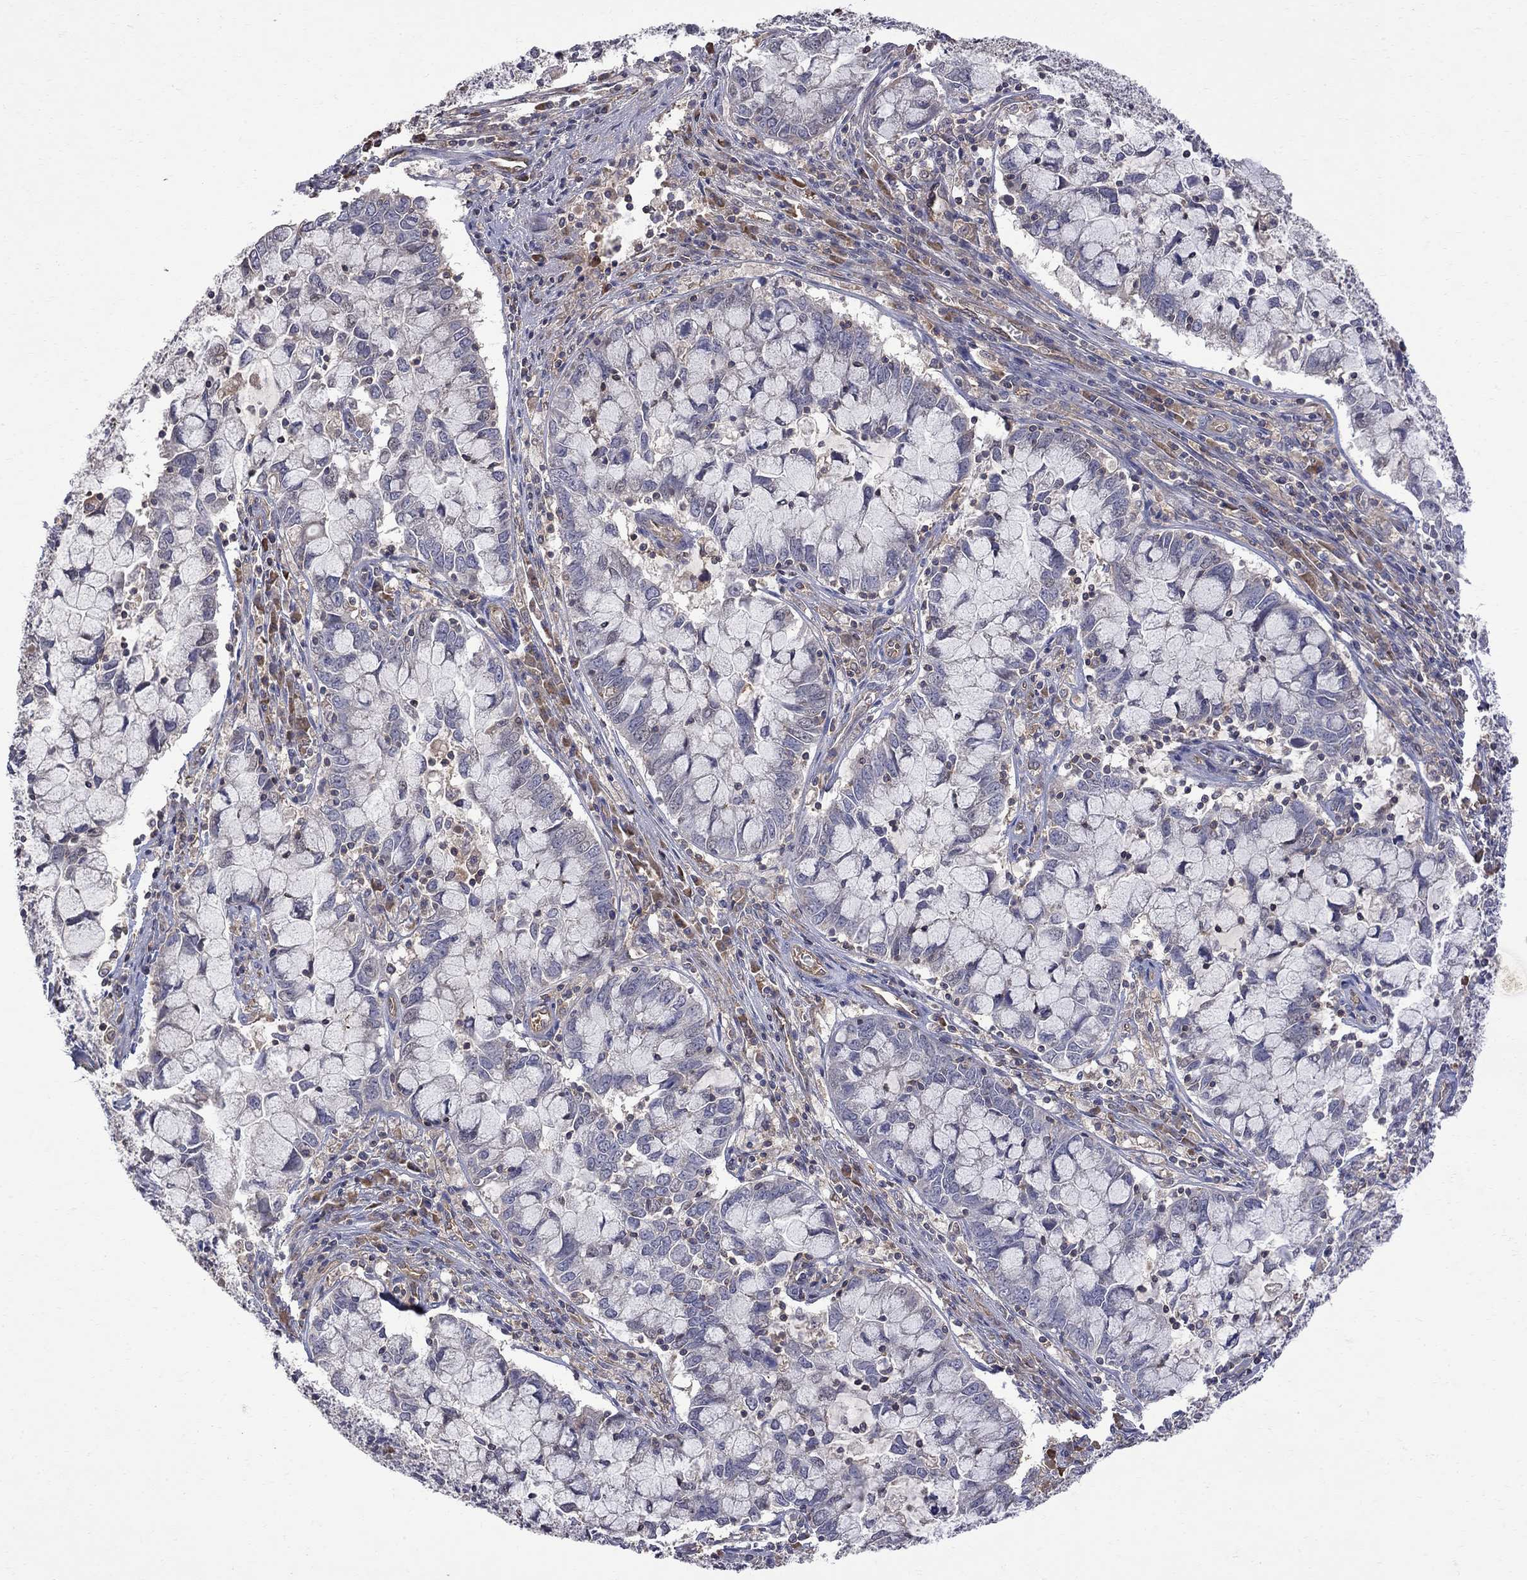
{"staining": {"intensity": "negative", "quantity": "none", "location": "none"}, "tissue": "cervical cancer", "cell_type": "Tumor cells", "image_type": "cancer", "snomed": [{"axis": "morphology", "description": "Adenocarcinoma, NOS"}, {"axis": "topography", "description": "Cervix"}], "caption": "High power microscopy histopathology image of an immunohistochemistry photomicrograph of adenocarcinoma (cervical), revealing no significant positivity in tumor cells.", "gene": "ABI3", "patient": {"sex": "female", "age": 40}}